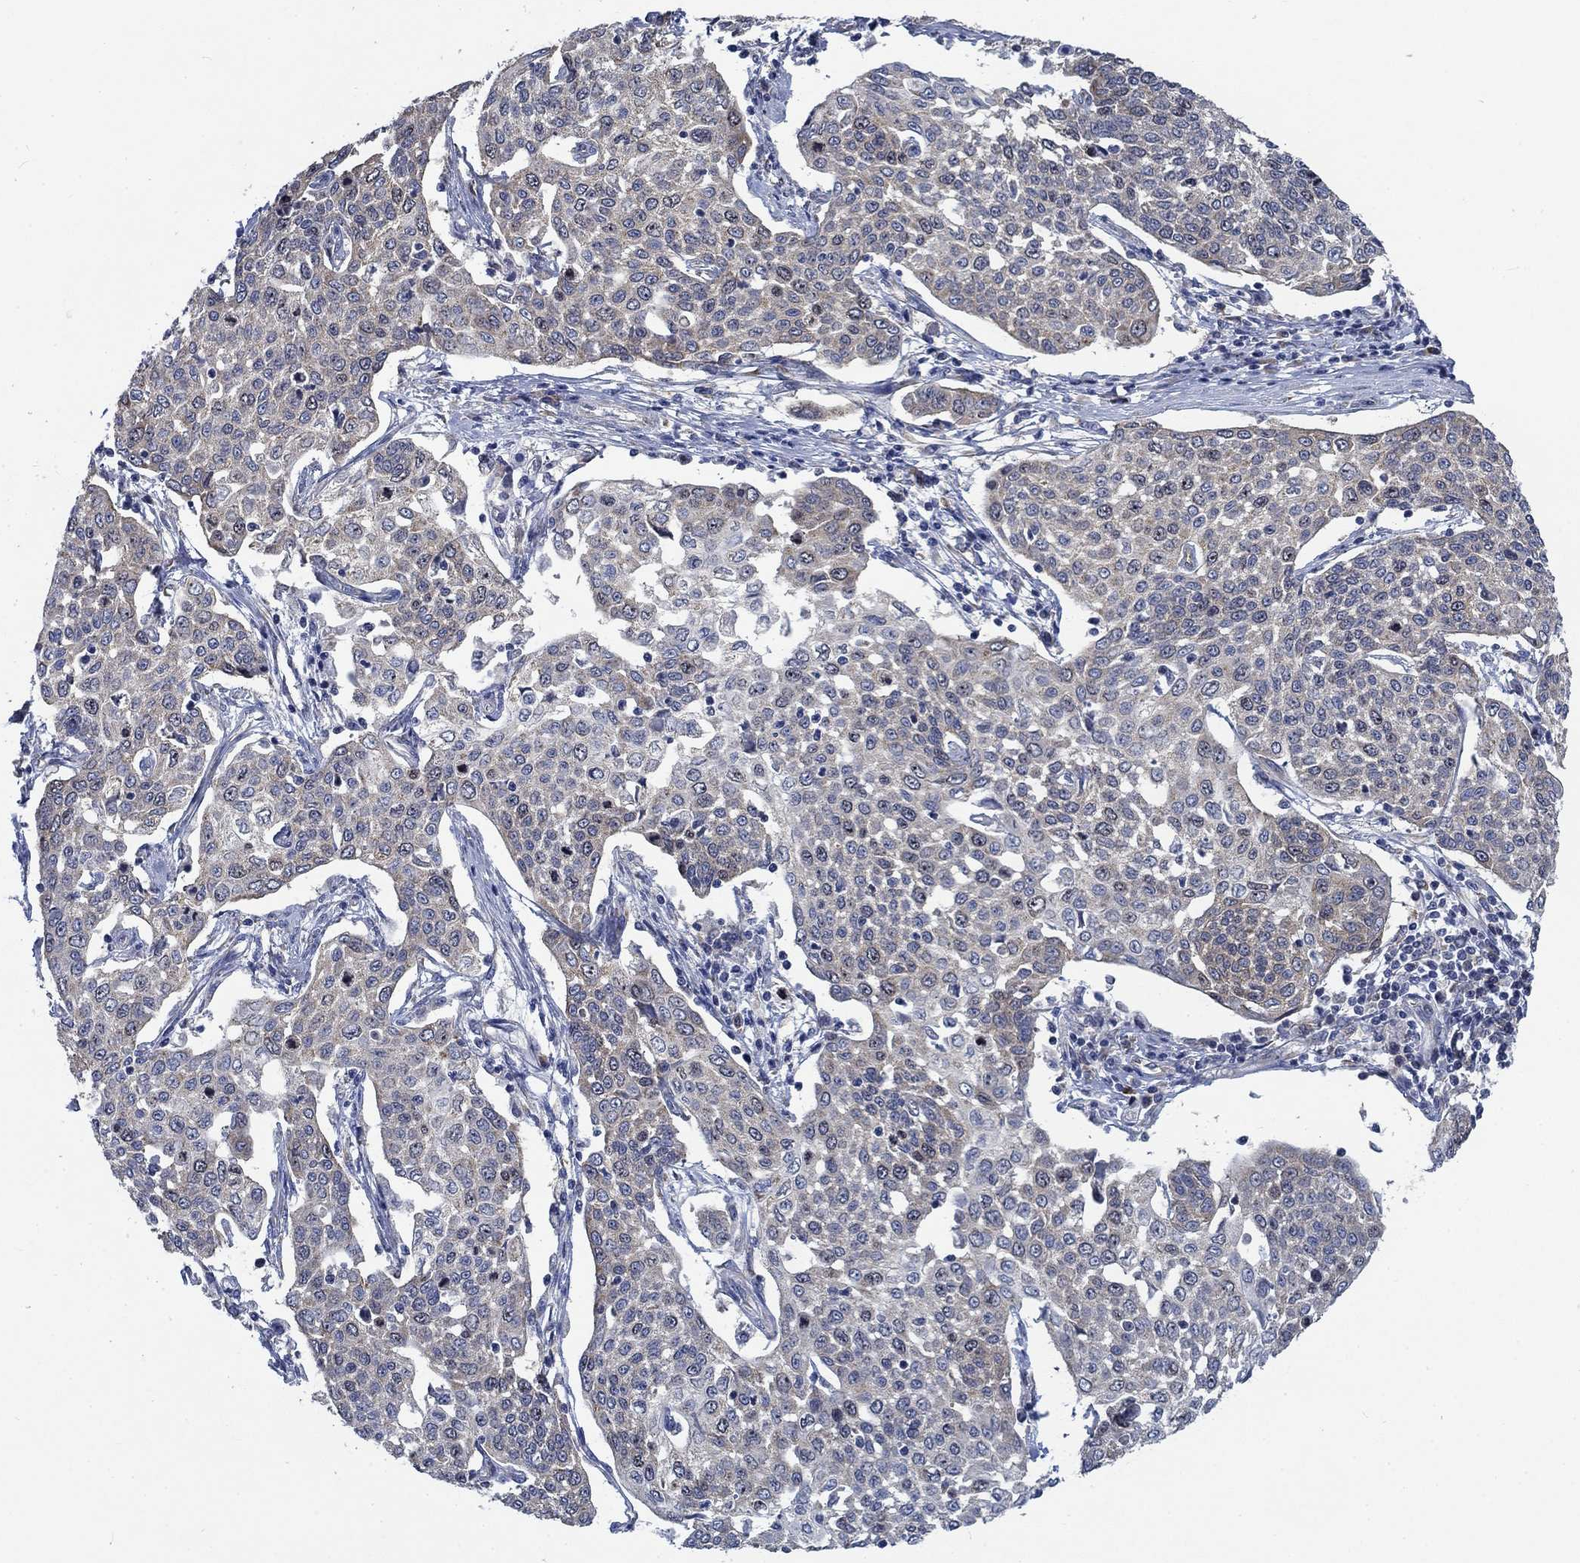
{"staining": {"intensity": "negative", "quantity": "none", "location": "none"}, "tissue": "cervical cancer", "cell_type": "Tumor cells", "image_type": "cancer", "snomed": [{"axis": "morphology", "description": "Squamous cell carcinoma, NOS"}, {"axis": "topography", "description": "Cervix"}], "caption": "DAB immunohistochemical staining of human cervical cancer reveals no significant positivity in tumor cells. (Stains: DAB (3,3'-diaminobenzidine) immunohistochemistry with hematoxylin counter stain, Microscopy: brightfield microscopy at high magnification).", "gene": "MMP24", "patient": {"sex": "female", "age": 34}}